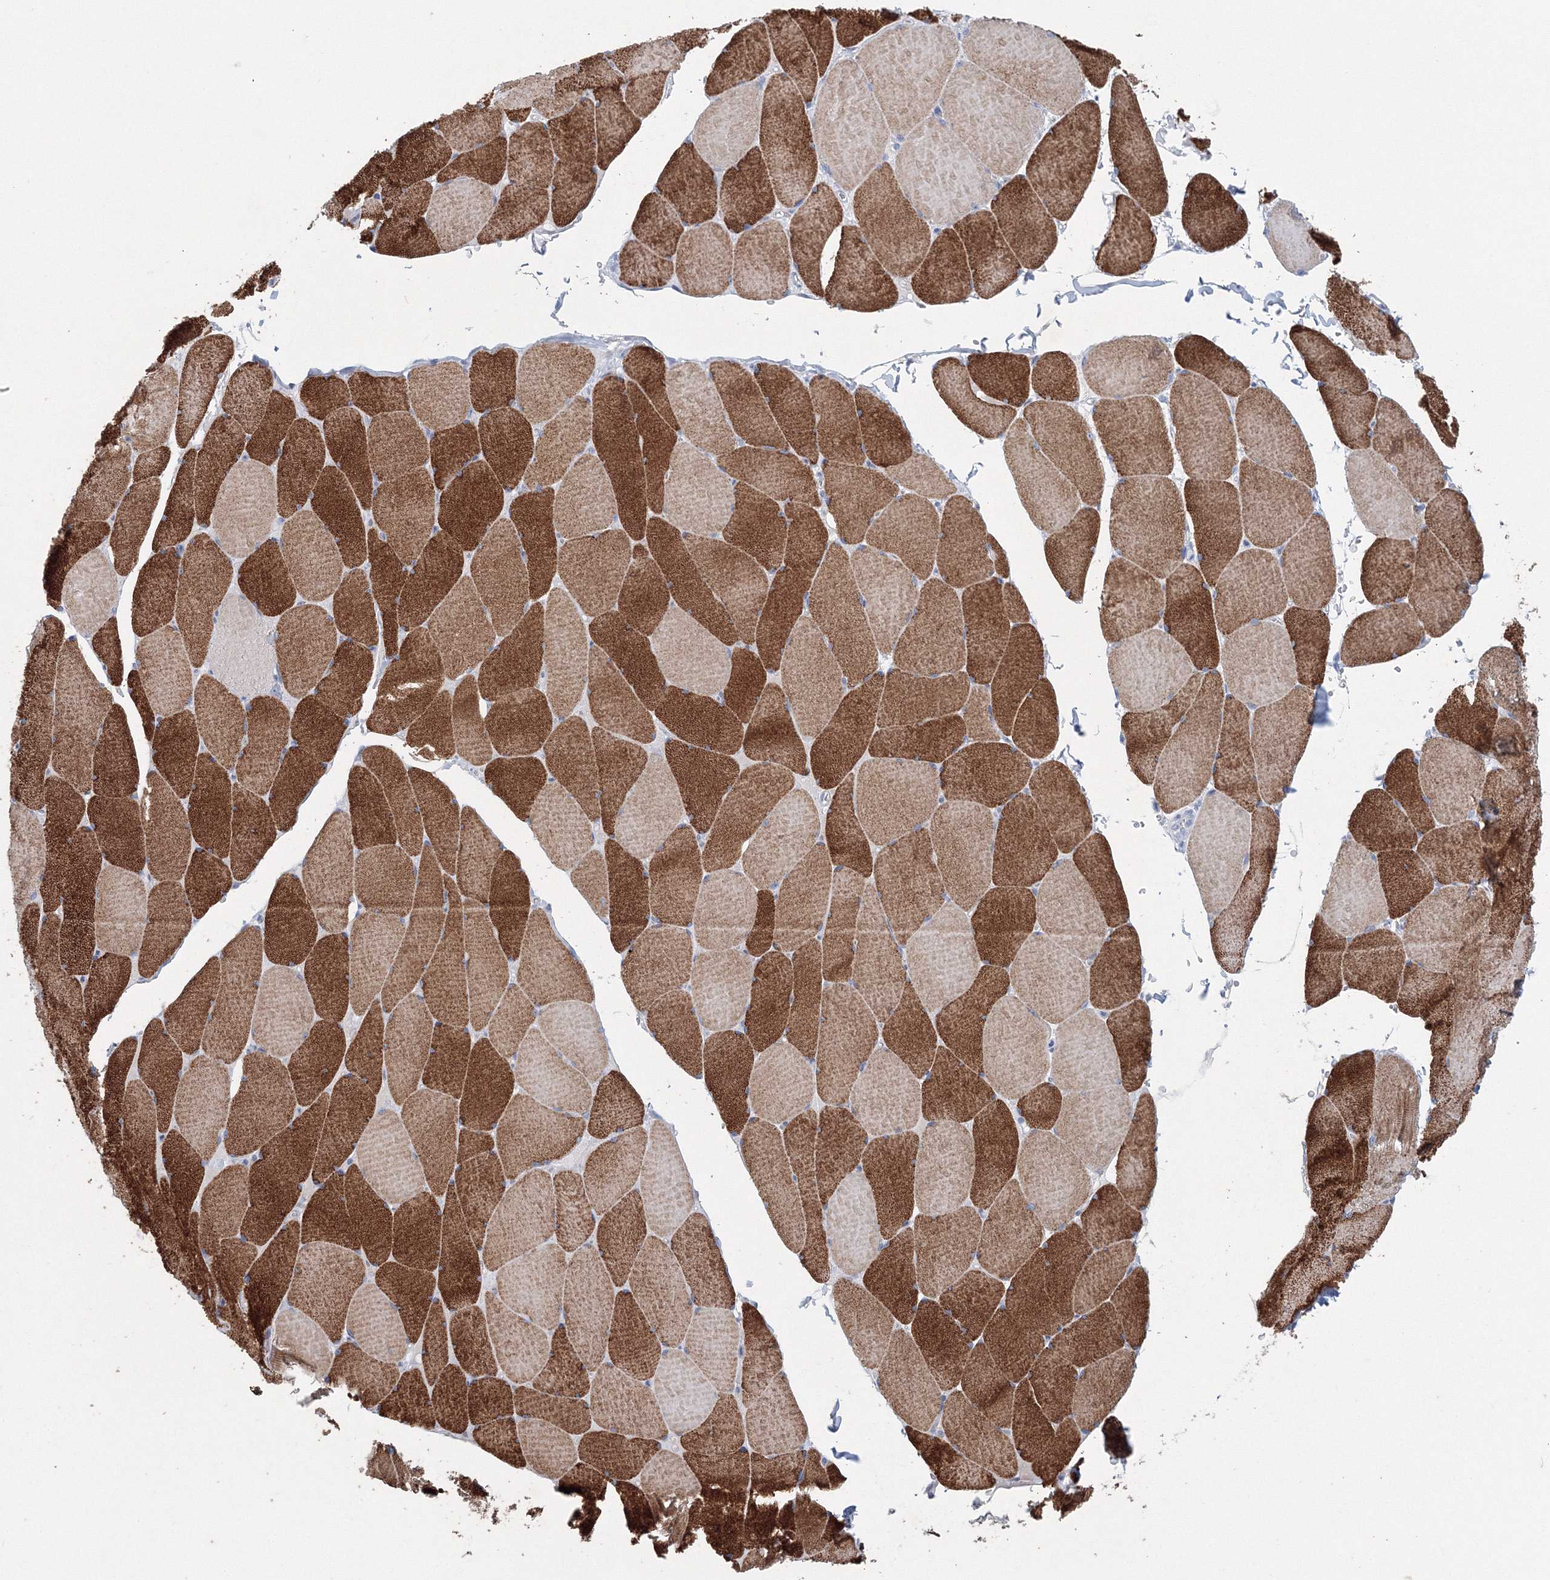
{"staining": {"intensity": "strong", "quantity": ">75%", "location": "cytoplasmic/membranous"}, "tissue": "skeletal muscle", "cell_type": "Myocytes", "image_type": "normal", "snomed": [{"axis": "morphology", "description": "Normal tissue, NOS"}, {"axis": "topography", "description": "Skeletal muscle"}, {"axis": "topography", "description": "Head-Neck"}], "caption": "A brown stain labels strong cytoplasmic/membranous positivity of a protein in myocytes of unremarkable skeletal muscle. (Brightfield microscopy of DAB IHC at high magnification).", "gene": "OSBPL6", "patient": {"sex": "male", "age": 66}}